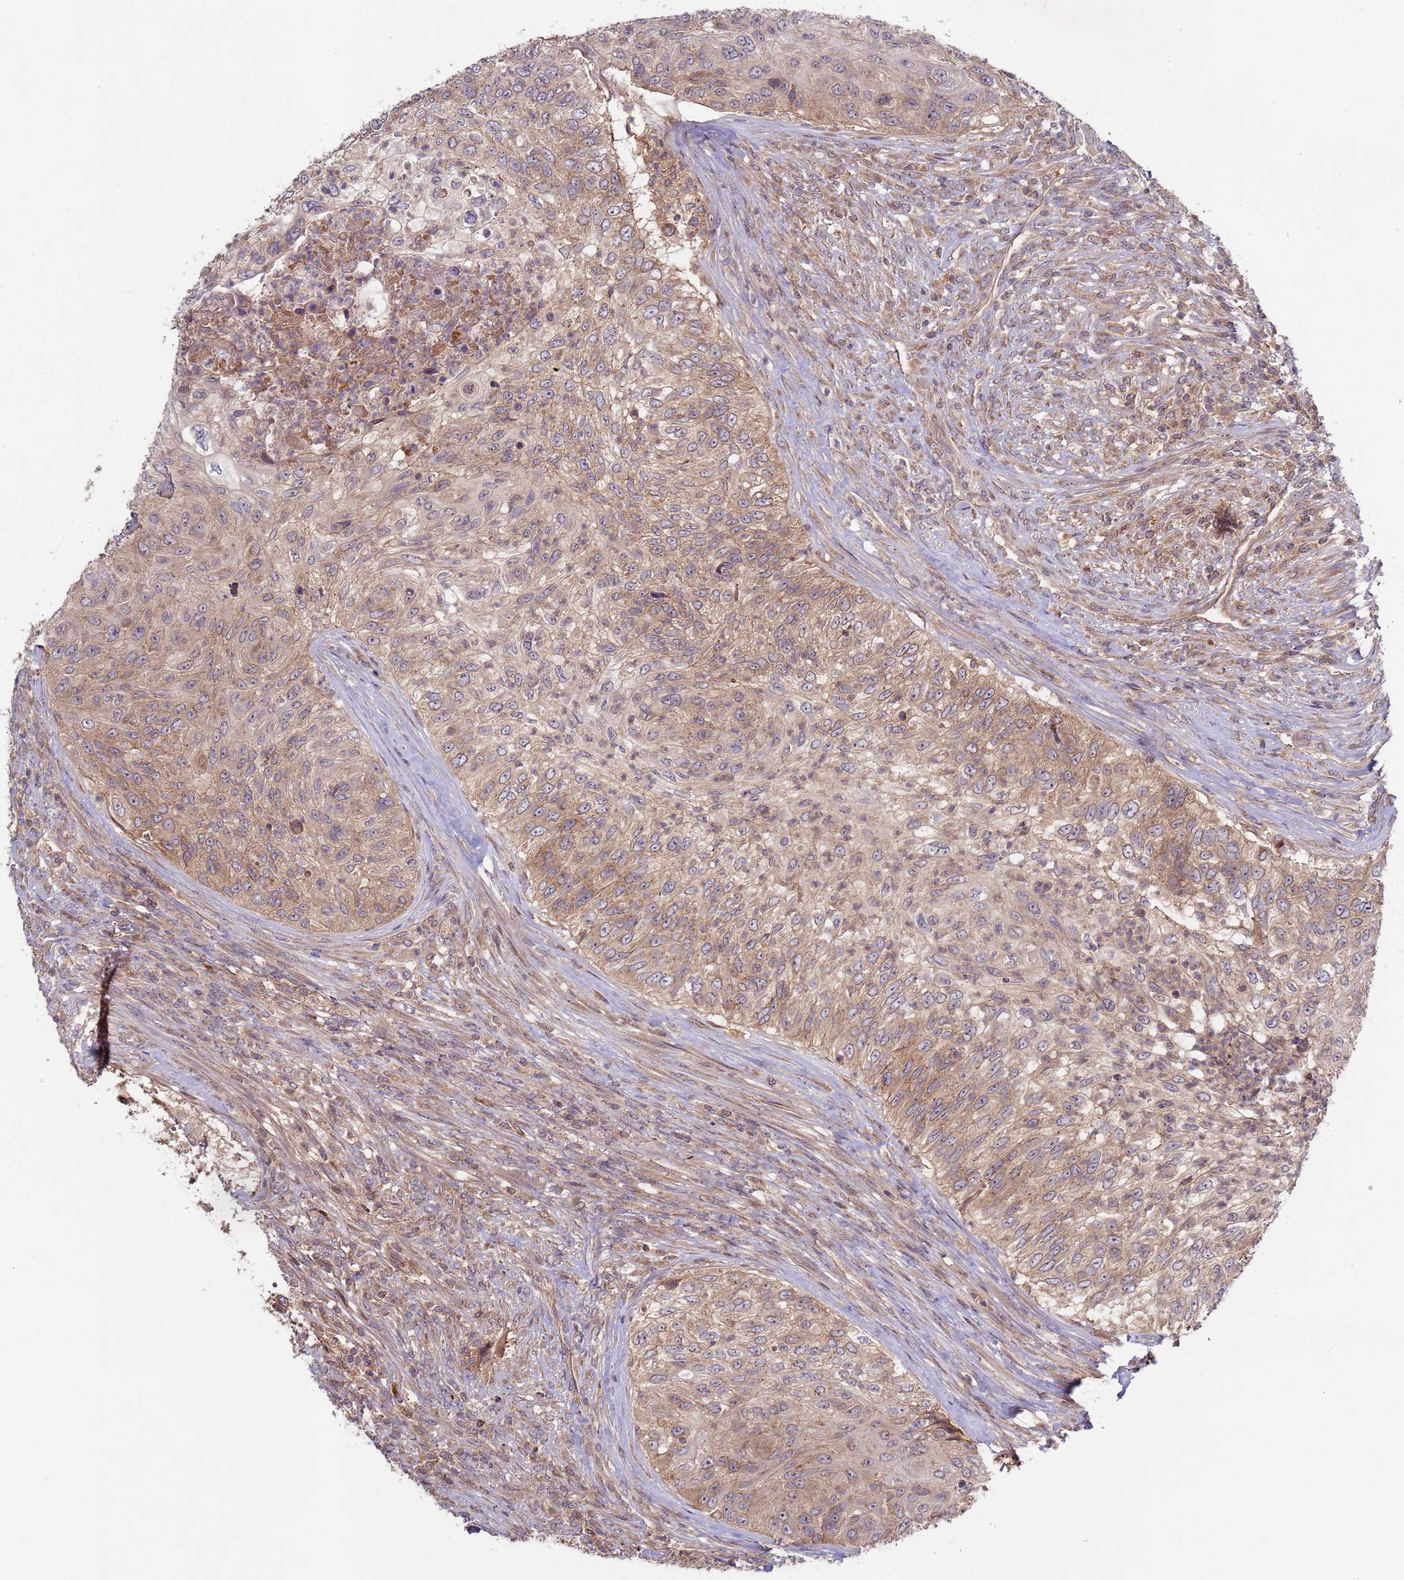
{"staining": {"intensity": "moderate", "quantity": ">75%", "location": "cytoplasmic/membranous"}, "tissue": "urothelial cancer", "cell_type": "Tumor cells", "image_type": "cancer", "snomed": [{"axis": "morphology", "description": "Urothelial carcinoma, High grade"}, {"axis": "topography", "description": "Urinary bladder"}], "caption": "Urothelial cancer stained with immunohistochemistry (IHC) exhibits moderate cytoplasmic/membranous staining in approximately >75% of tumor cells. Nuclei are stained in blue.", "gene": "OR5A2", "patient": {"sex": "female", "age": 60}}